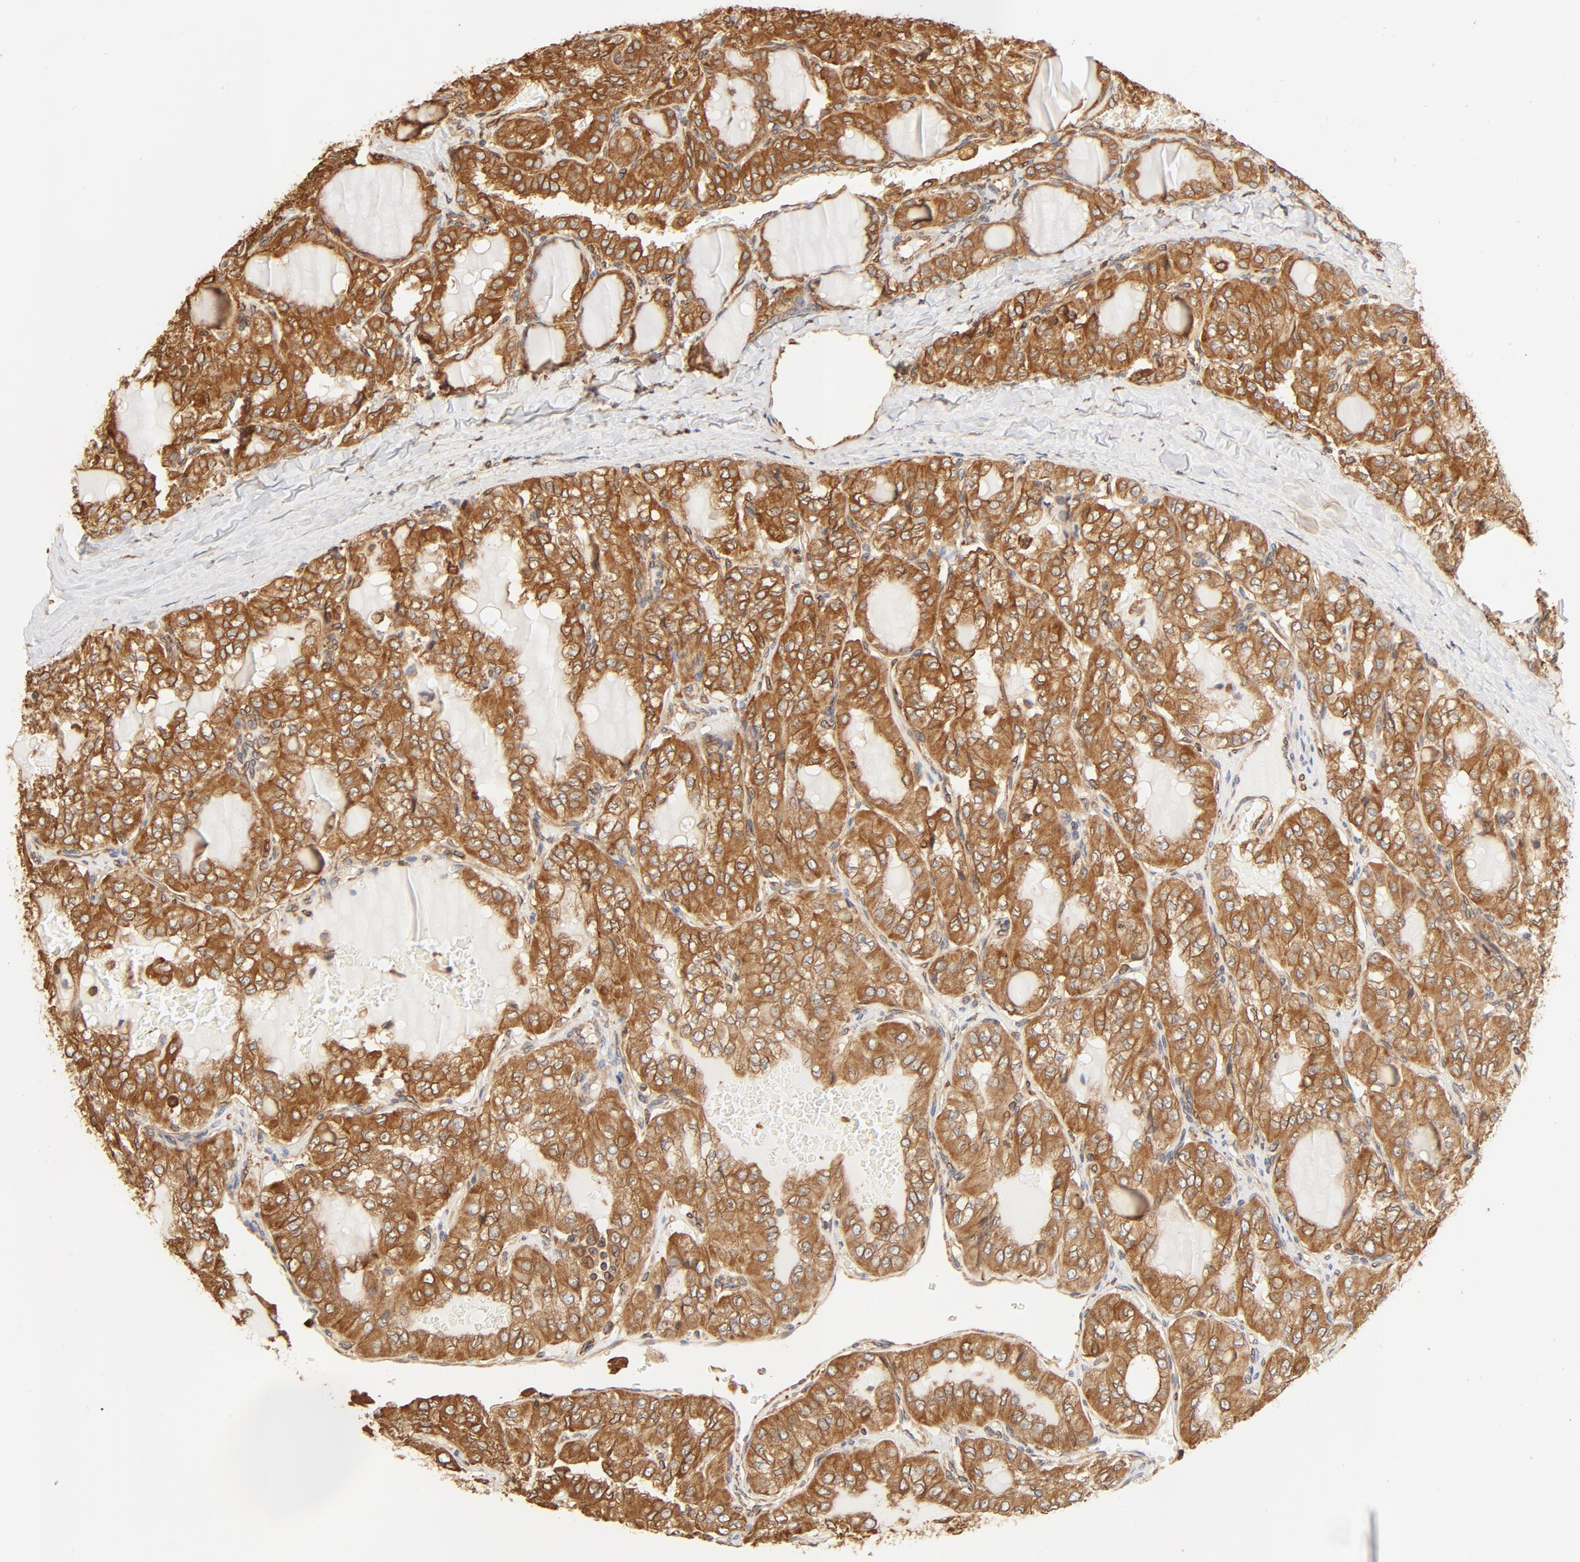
{"staining": {"intensity": "moderate", "quantity": ">75%", "location": "cytoplasmic/membranous"}, "tissue": "thyroid cancer", "cell_type": "Tumor cells", "image_type": "cancer", "snomed": [{"axis": "morphology", "description": "Papillary adenocarcinoma, NOS"}, {"axis": "topography", "description": "Thyroid gland"}], "caption": "This is an image of IHC staining of thyroid cancer (papillary adenocarcinoma), which shows moderate positivity in the cytoplasmic/membranous of tumor cells.", "gene": "BCAP31", "patient": {"sex": "male", "age": 20}}